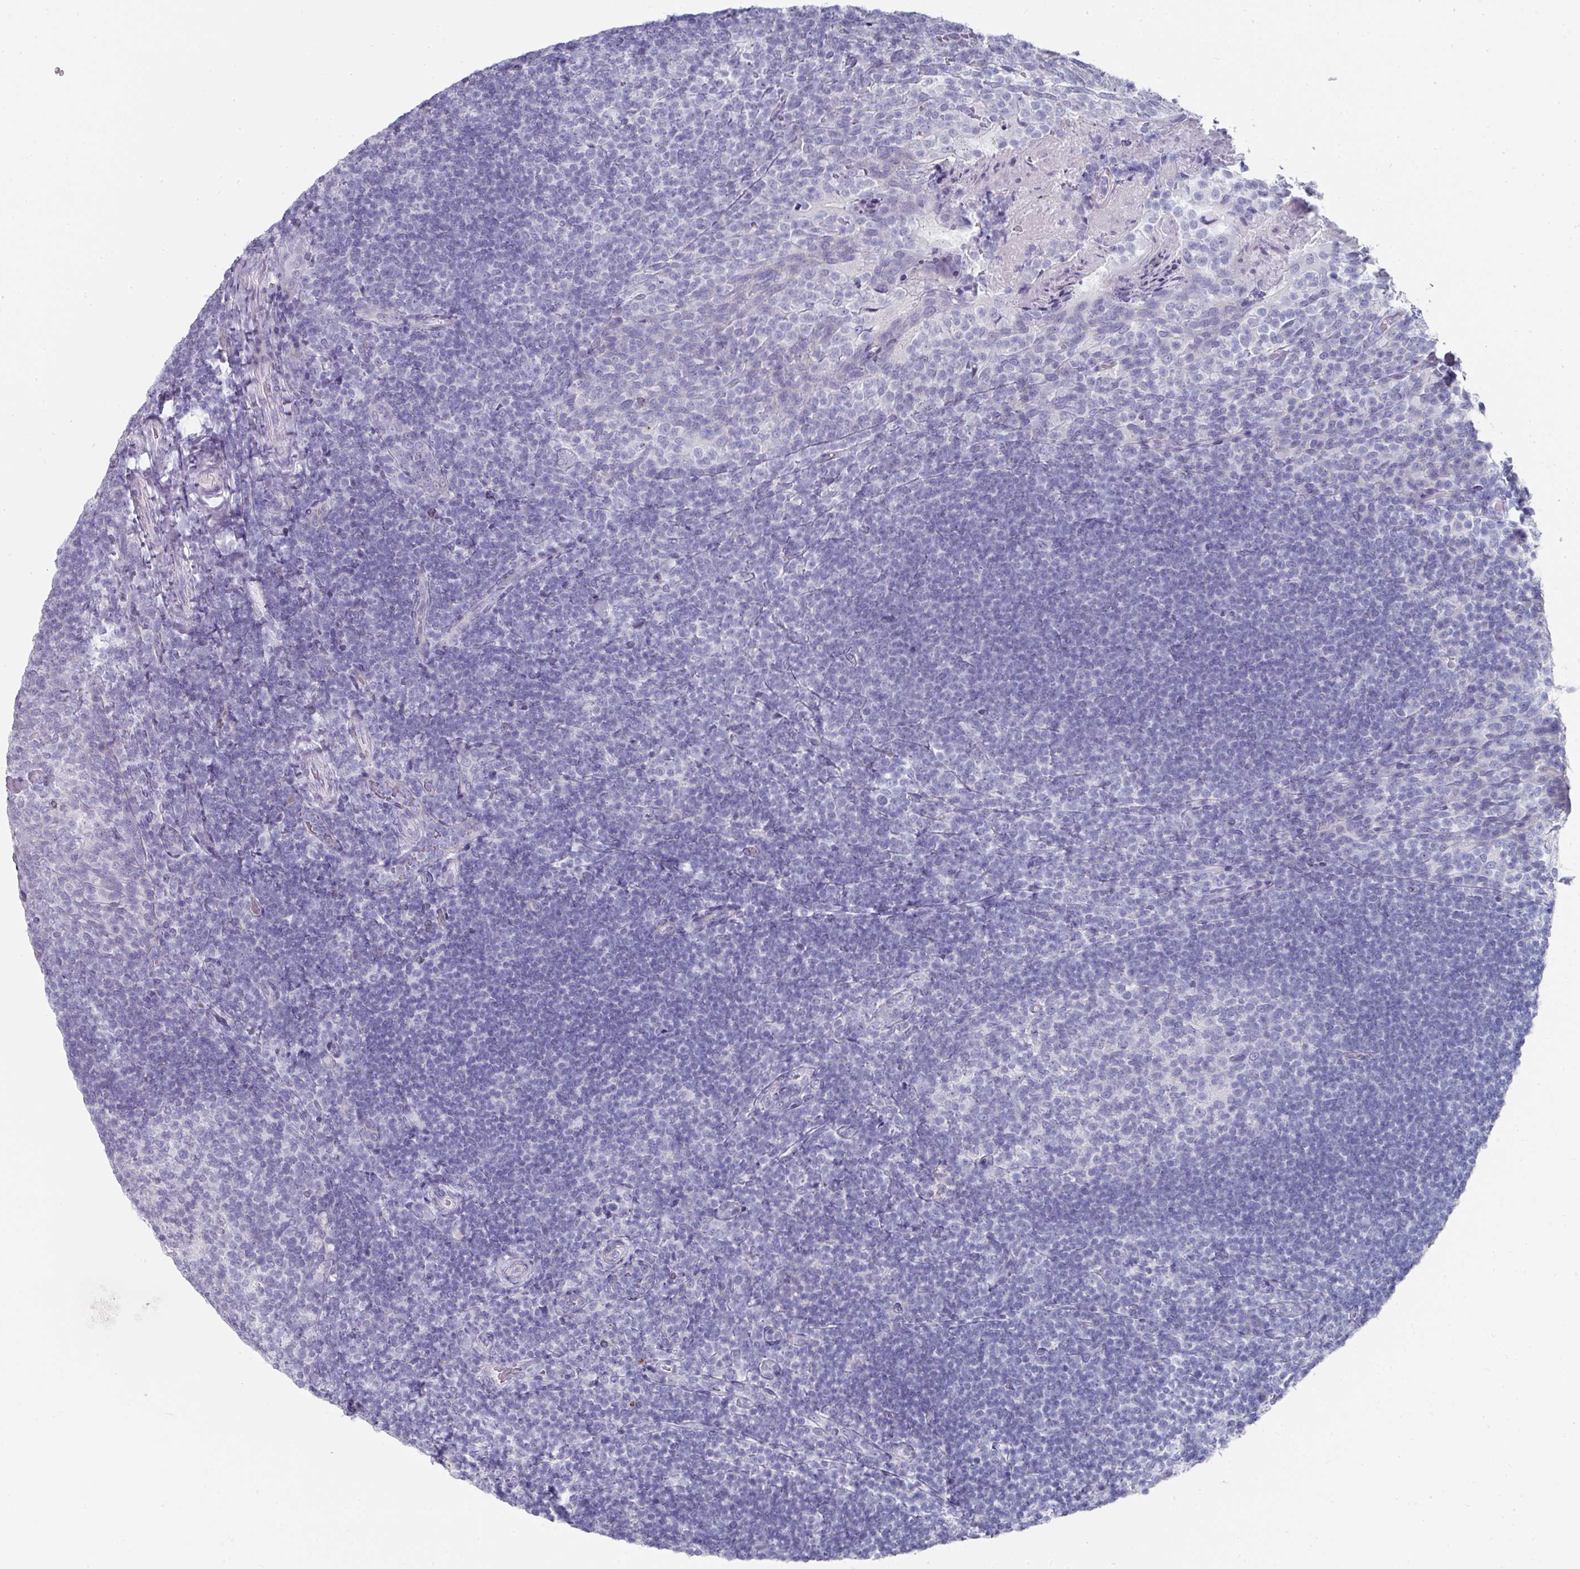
{"staining": {"intensity": "negative", "quantity": "none", "location": "none"}, "tissue": "tonsil", "cell_type": "Germinal center cells", "image_type": "normal", "snomed": [{"axis": "morphology", "description": "Normal tissue, NOS"}, {"axis": "topography", "description": "Tonsil"}], "caption": "Immunohistochemistry photomicrograph of normal tonsil: tonsil stained with DAB (3,3'-diaminobenzidine) demonstrates no significant protein expression in germinal center cells.", "gene": "SETBP1", "patient": {"sex": "female", "age": 10}}